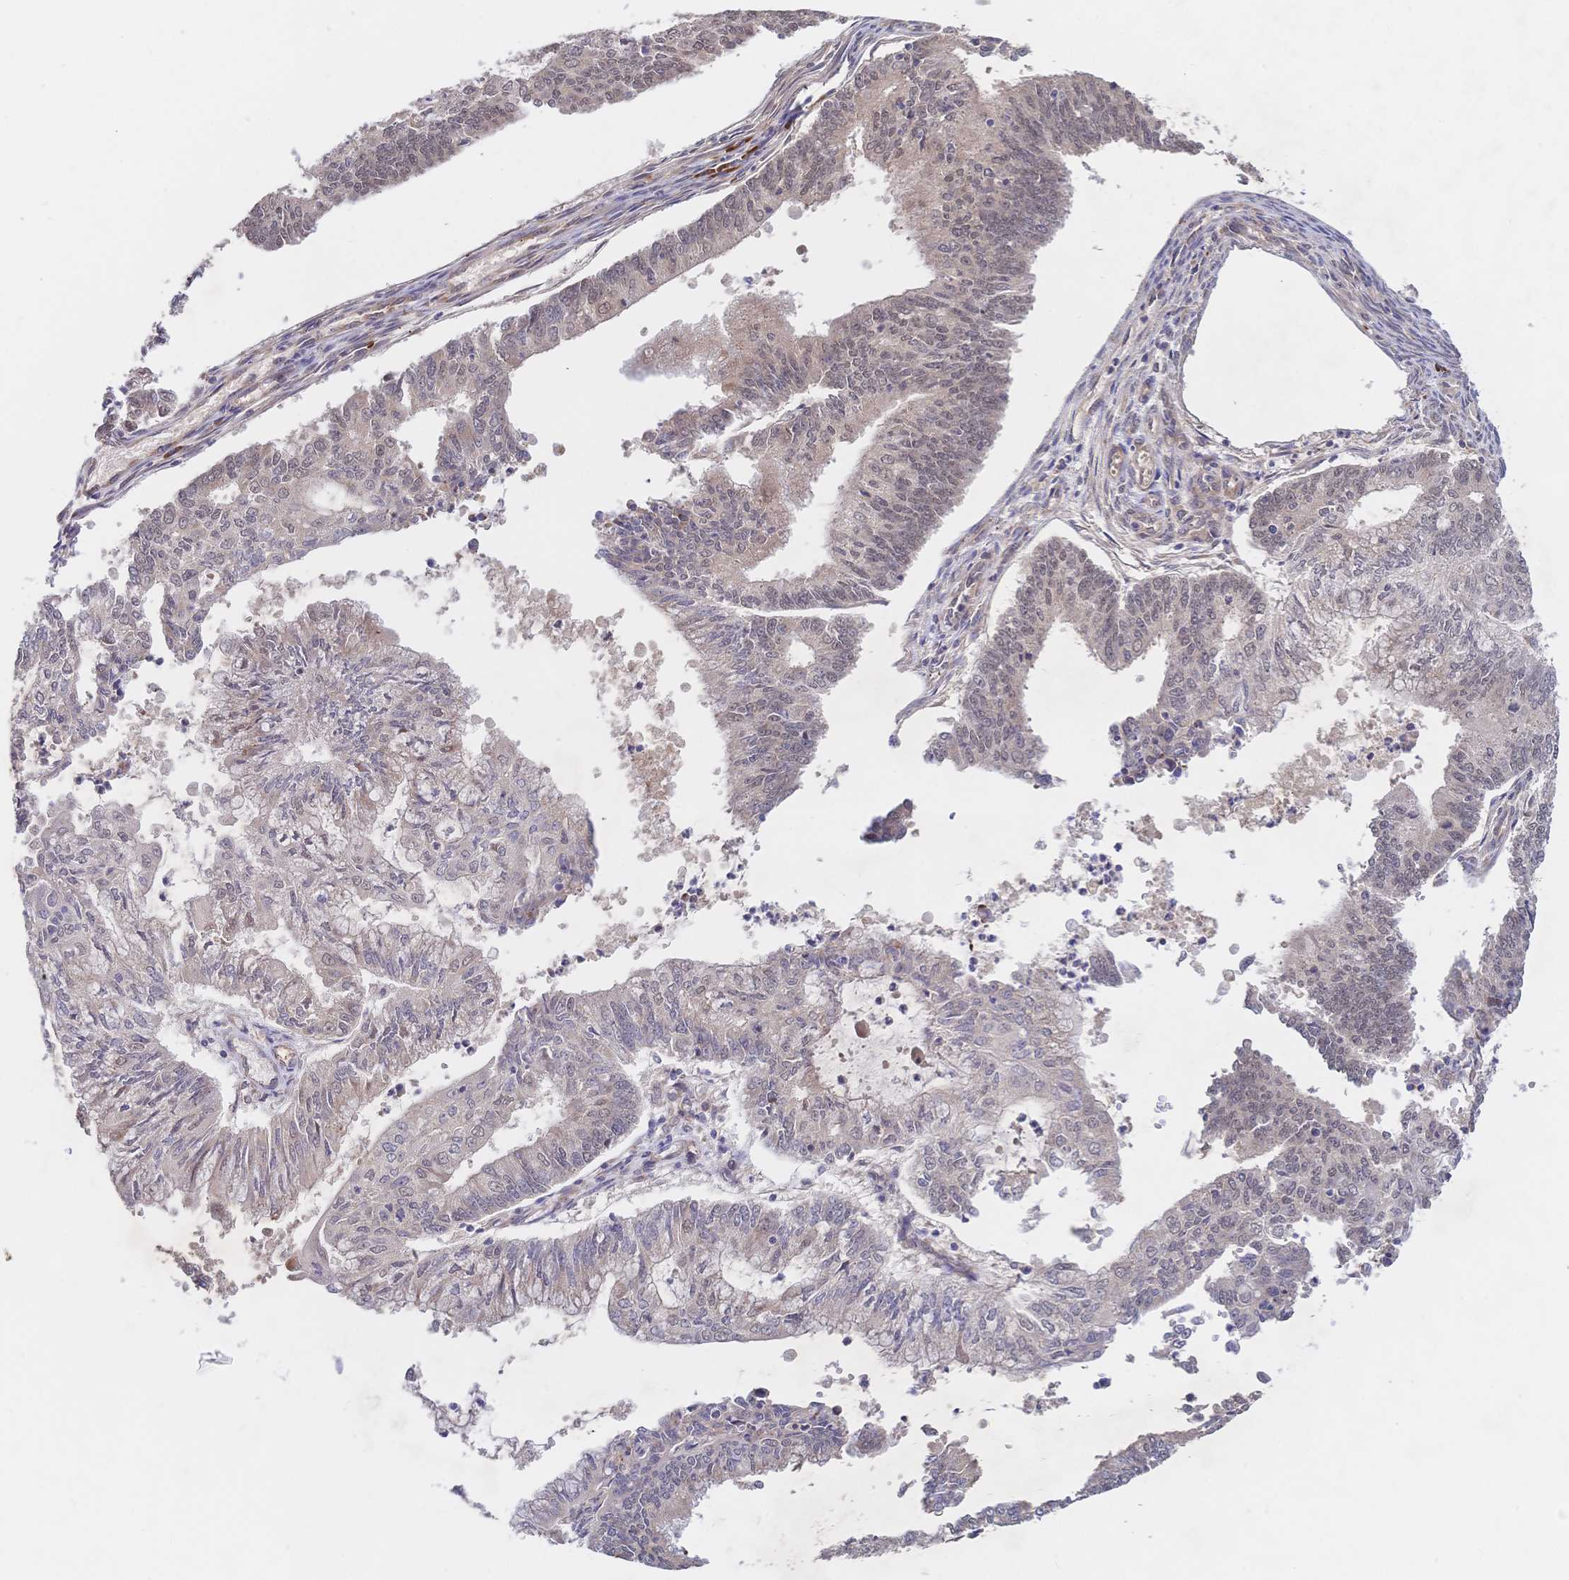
{"staining": {"intensity": "weak", "quantity": "<25%", "location": "nuclear"}, "tissue": "endometrial cancer", "cell_type": "Tumor cells", "image_type": "cancer", "snomed": [{"axis": "morphology", "description": "Adenocarcinoma, NOS"}, {"axis": "topography", "description": "Endometrium"}], "caption": "Tumor cells are negative for protein expression in human adenocarcinoma (endometrial). Brightfield microscopy of immunohistochemistry (IHC) stained with DAB (brown) and hematoxylin (blue), captured at high magnification.", "gene": "LMO4", "patient": {"sex": "female", "age": 61}}